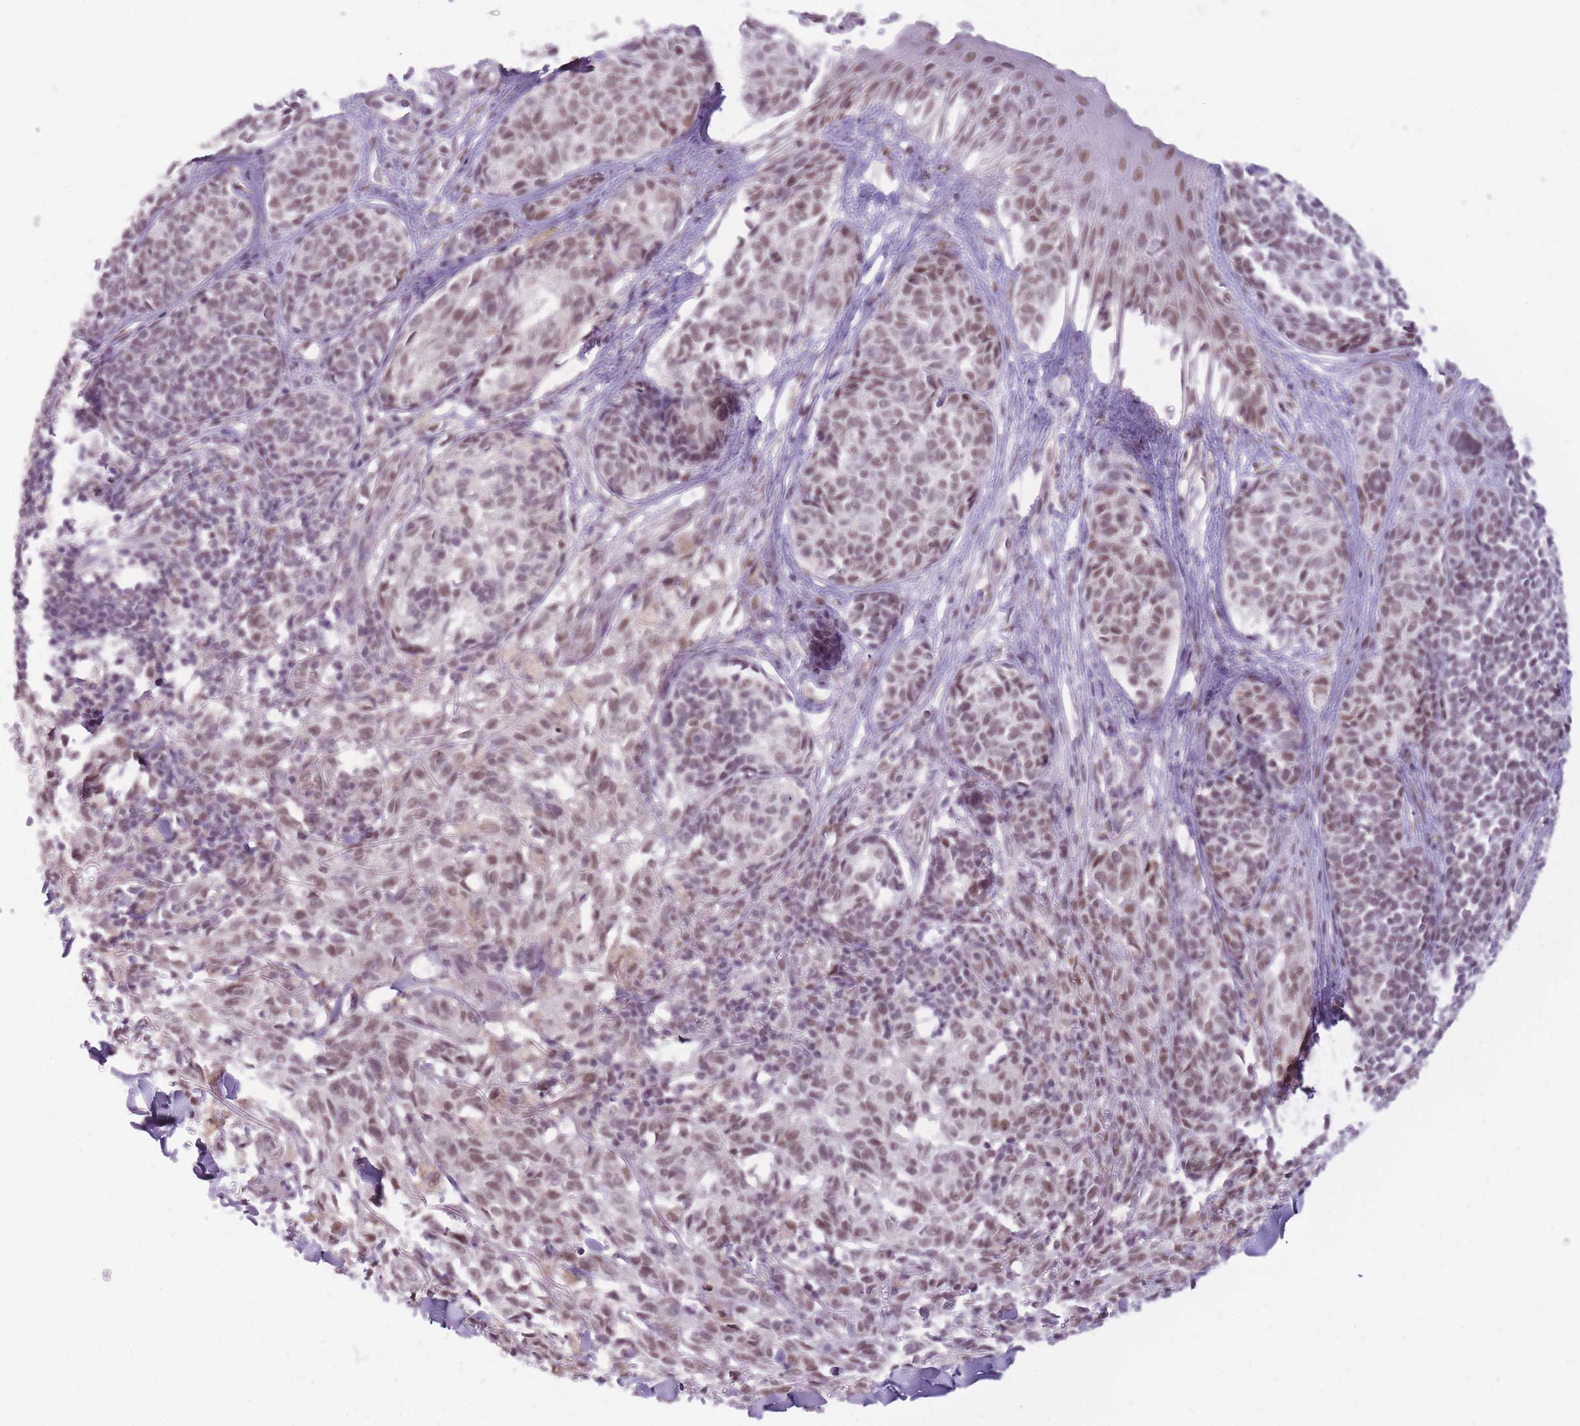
{"staining": {"intensity": "moderate", "quantity": ">75%", "location": "nuclear"}, "tissue": "melanoma", "cell_type": "Tumor cells", "image_type": "cancer", "snomed": [{"axis": "morphology", "description": "Malignant melanoma, NOS"}, {"axis": "topography", "description": "Skin of upper extremity"}], "caption": "Immunohistochemistry (IHC) micrograph of melanoma stained for a protein (brown), which reveals medium levels of moderate nuclear staining in approximately >75% of tumor cells.", "gene": "TIGD1", "patient": {"sex": "male", "age": 40}}